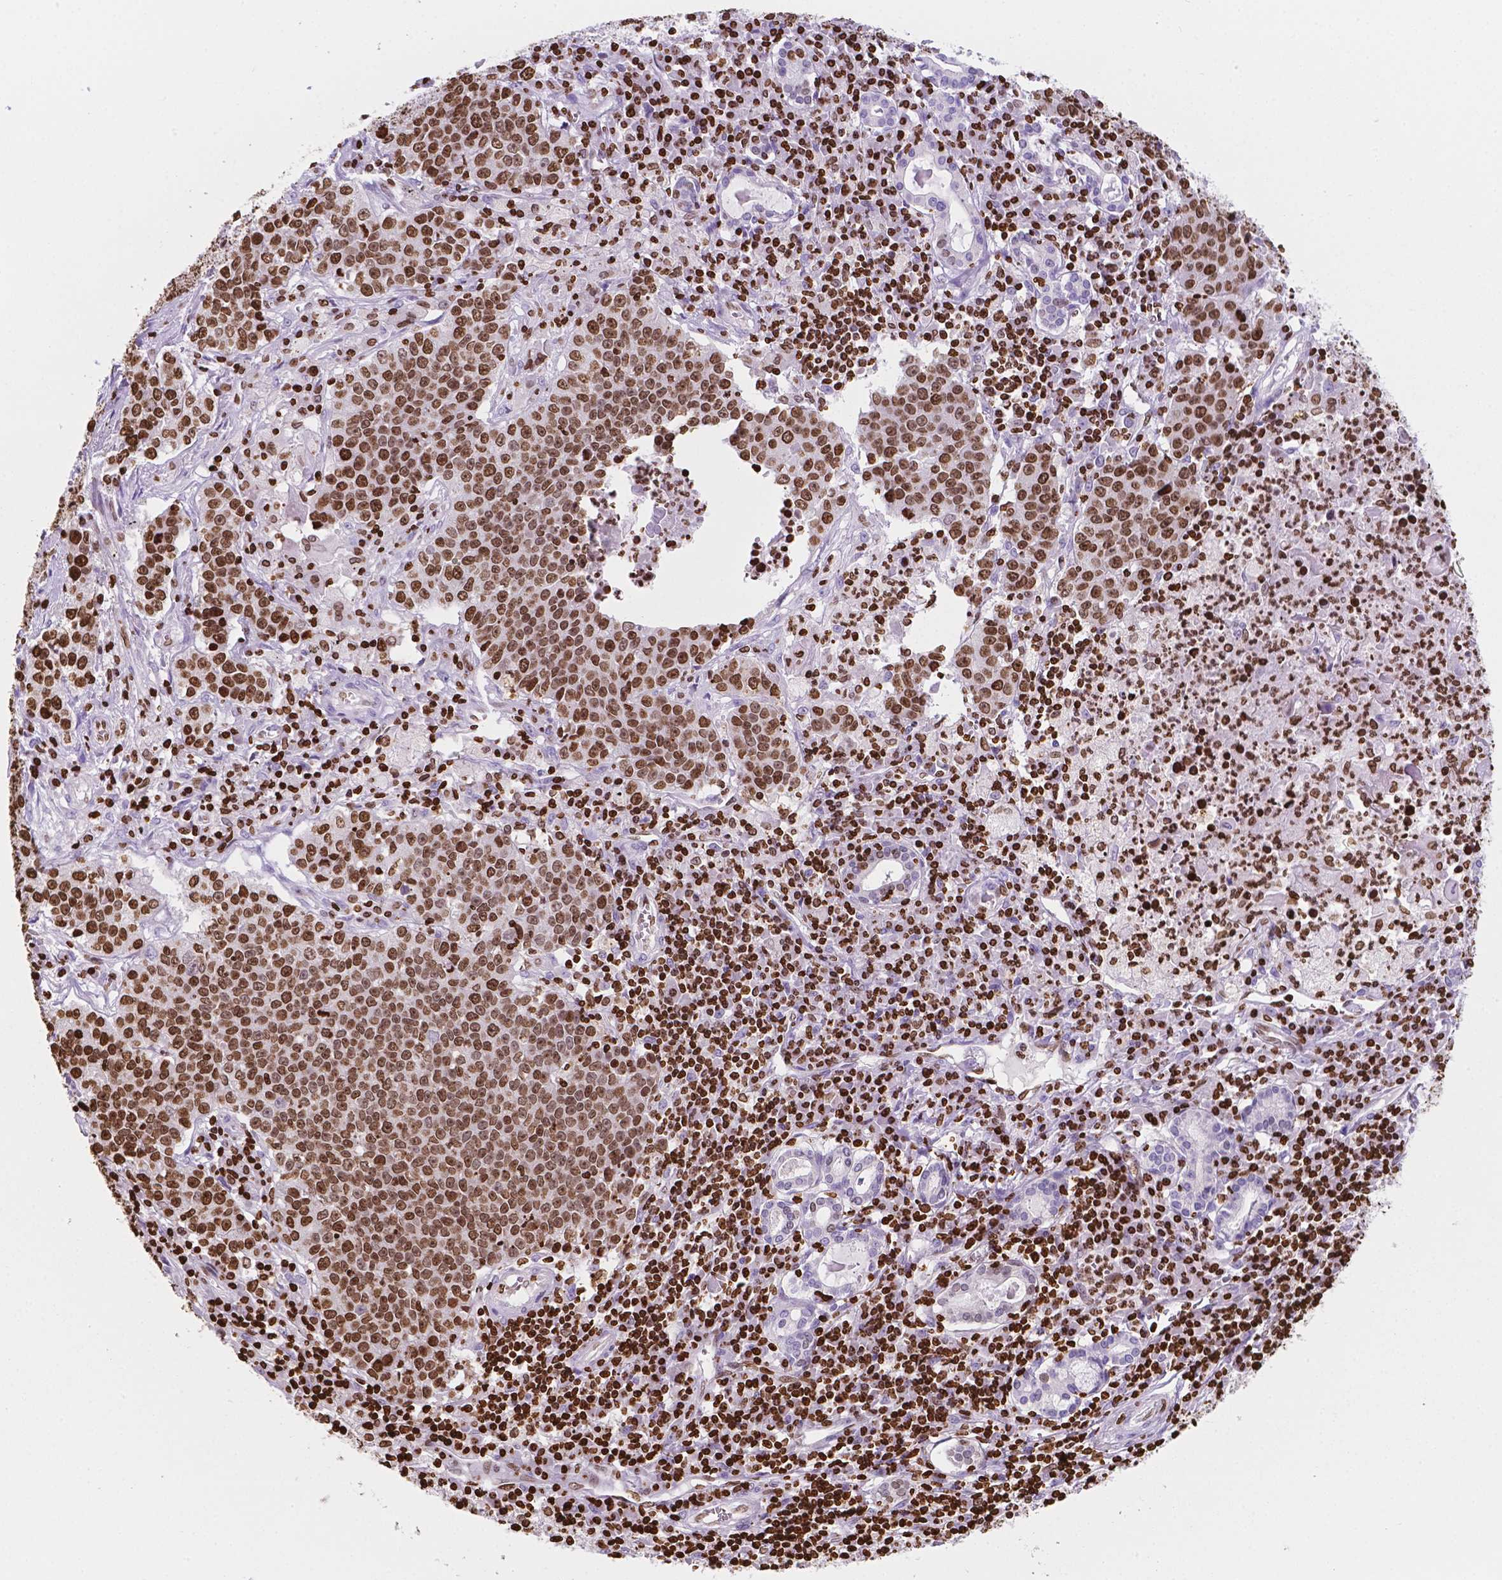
{"staining": {"intensity": "strong", "quantity": ">75%", "location": "nuclear"}, "tissue": "lung cancer", "cell_type": "Tumor cells", "image_type": "cancer", "snomed": [{"axis": "morphology", "description": "Squamous cell carcinoma, NOS"}, {"axis": "morphology", "description": "Squamous cell carcinoma, metastatic, NOS"}, {"axis": "topography", "description": "Lung"}, {"axis": "topography", "description": "Pleura, NOS"}], "caption": "Tumor cells show high levels of strong nuclear staining in approximately >75% of cells in lung cancer (metastatic squamous cell carcinoma).", "gene": "CBY3", "patient": {"sex": "male", "age": 72}}